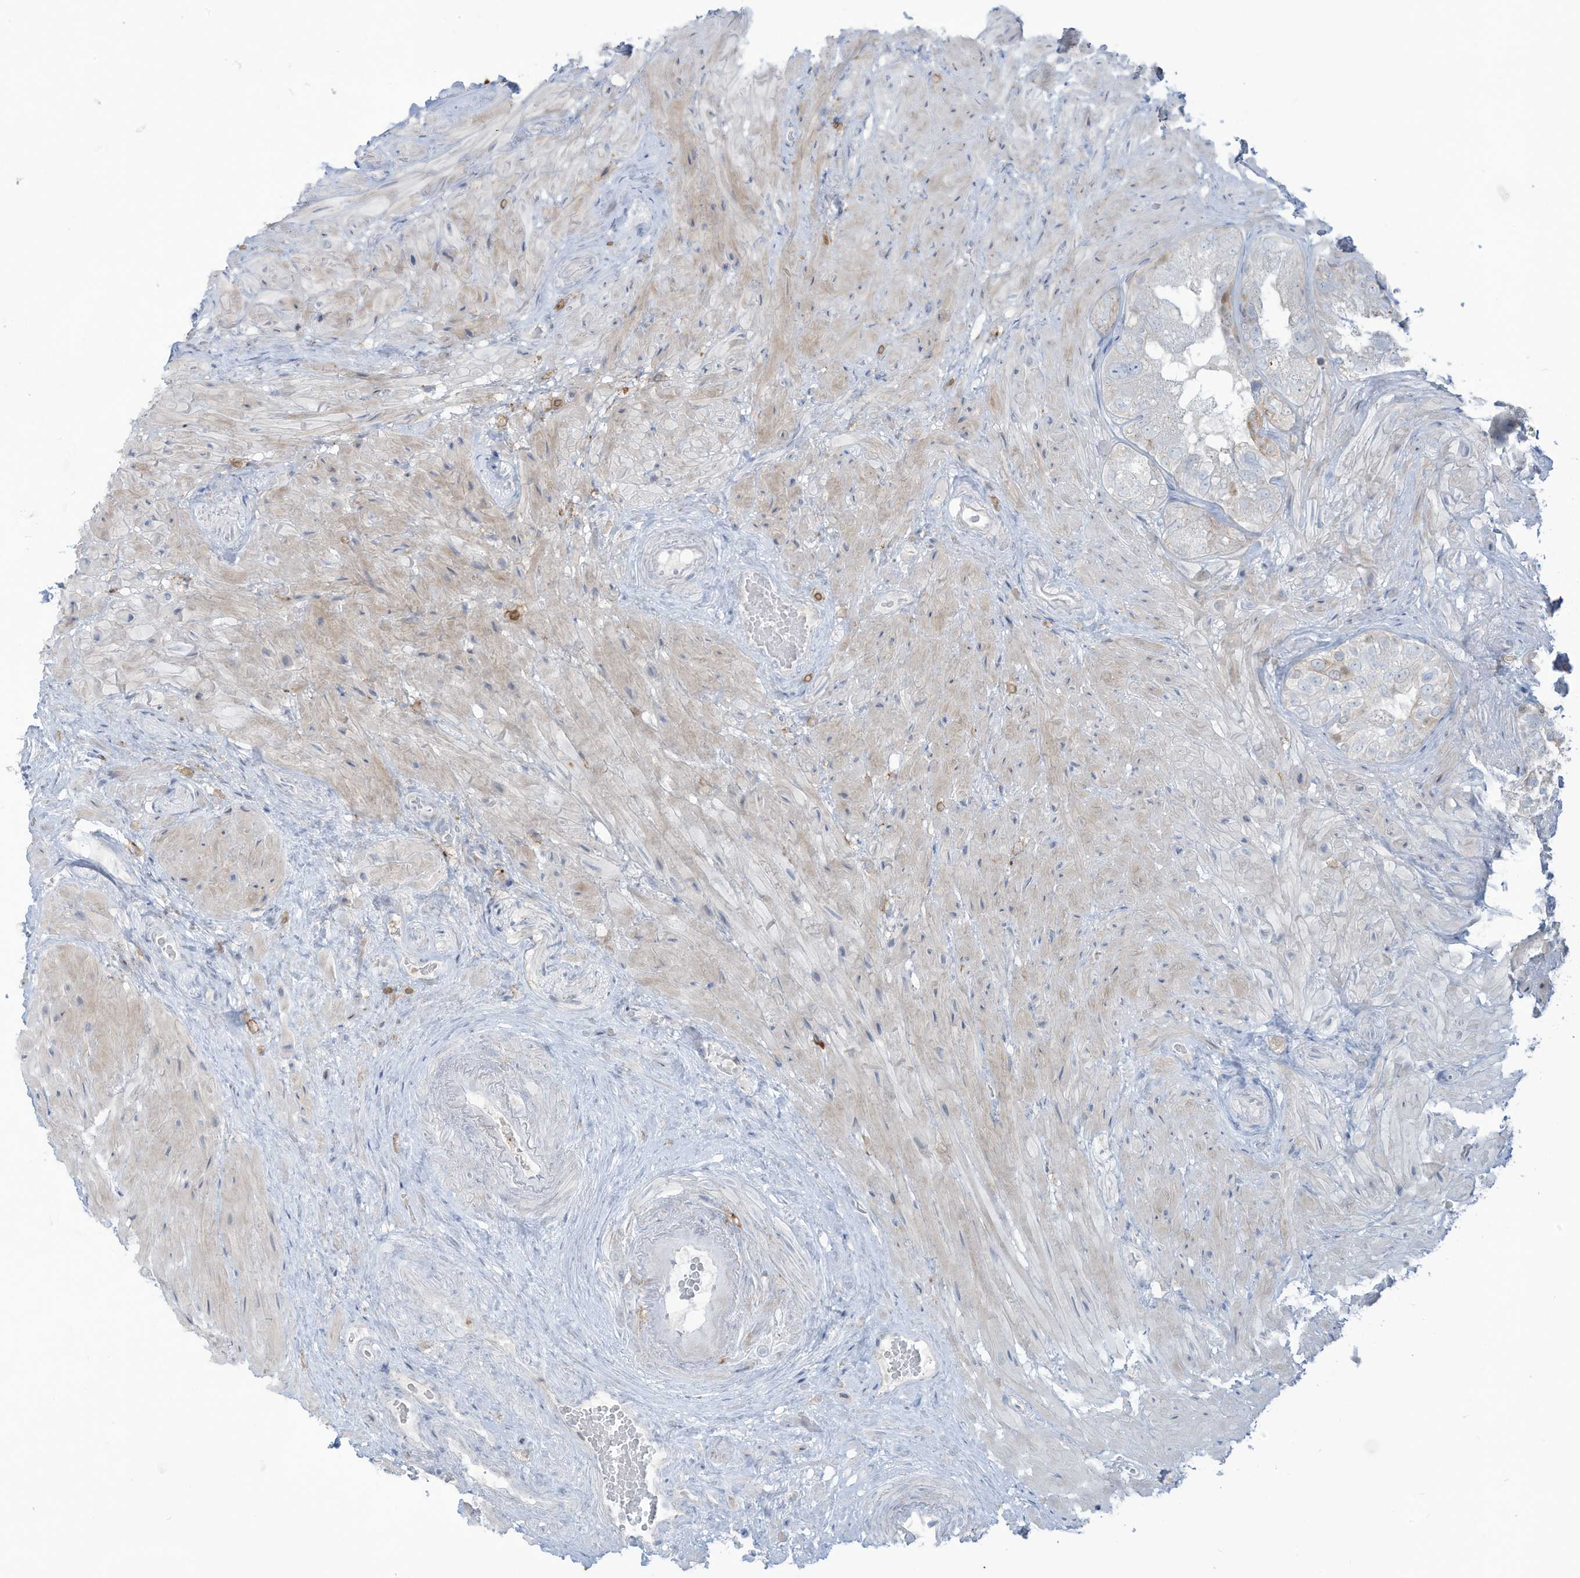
{"staining": {"intensity": "negative", "quantity": "none", "location": "none"}, "tissue": "seminal vesicle", "cell_type": "Glandular cells", "image_type": "normal", "snomed": [{"axis": "morphology", "description": "Normal tissue, NOS"}, {"axis": "topography", "description": "Seminal veicle"}, {"axis": "topography", "description": "Peripheral nerve tissue"}], "caption": "Glandular cells are negative for brown protein staining in normal seminal vesicle. (DAB (3,3'-diaminobenzidine) IHC visualized using brightfield microscopy, high magnification).", "gene": "NOTO", "patient": {"sex": "male", "age": 63}}